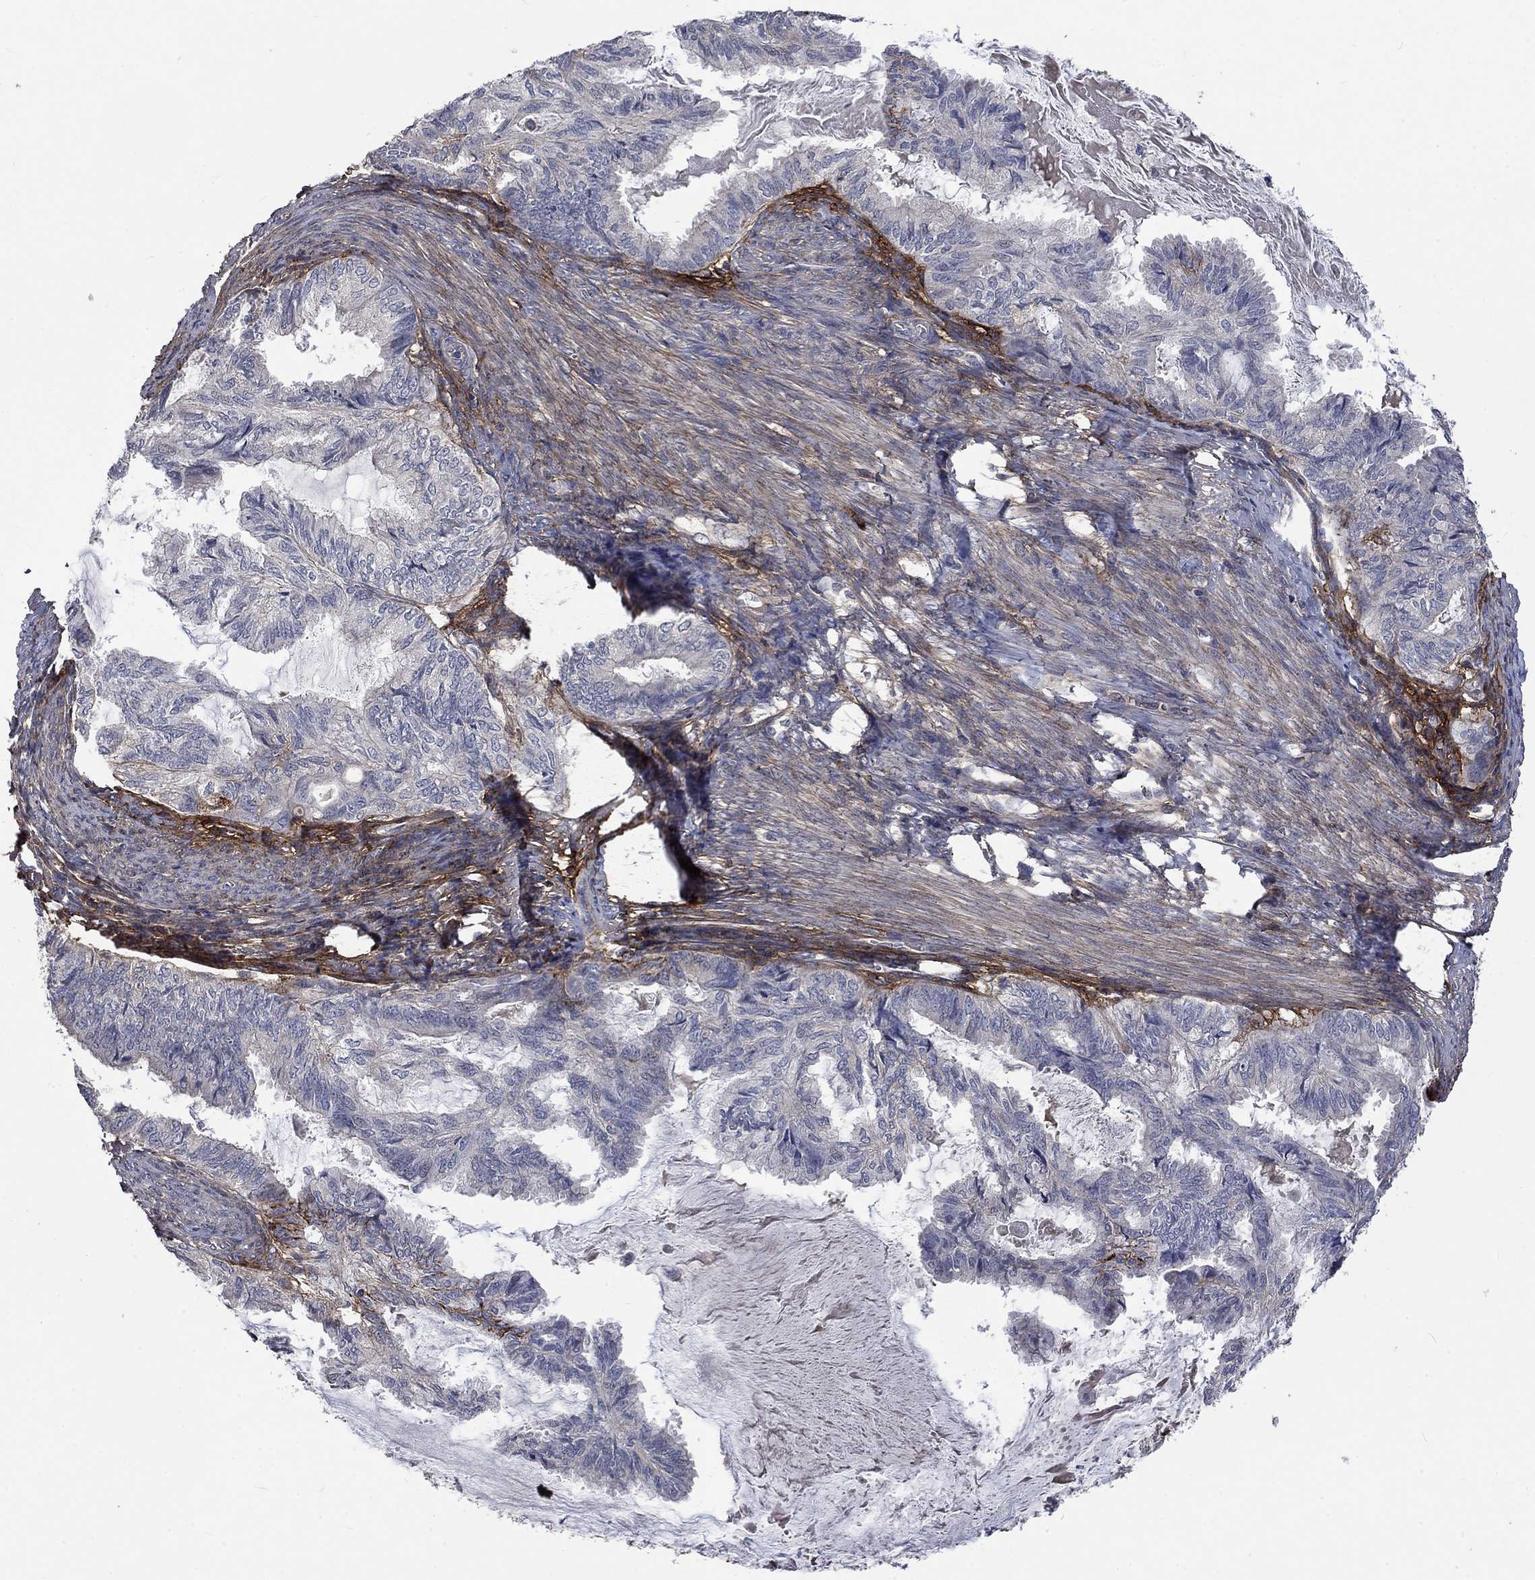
{"staining": {"intensity": "negative", "quantity": "none", "location": "none"}, "tissue": "endometrial cancer", "cell_type": "Tumor cells", "image_type": "cancer", "snomed": [{"axis": "morphology", "description": "Adenocarcinoma, NOS"}, {"axis": "topography", "description": "Endometrium"}], "caption": "An immunohistochemistry (IHC) image of endometrial adenocarcinoma is shown. There is no staining in tumor cells of endometrial adenocarcinoma. (Stains: DAB immunohistochemistry with hematoxylin counter stain, Microscopy: brightfield microscopy at high magnification).", "gene": "VCAN", "patient": {"sex": "female", "age": 86}}